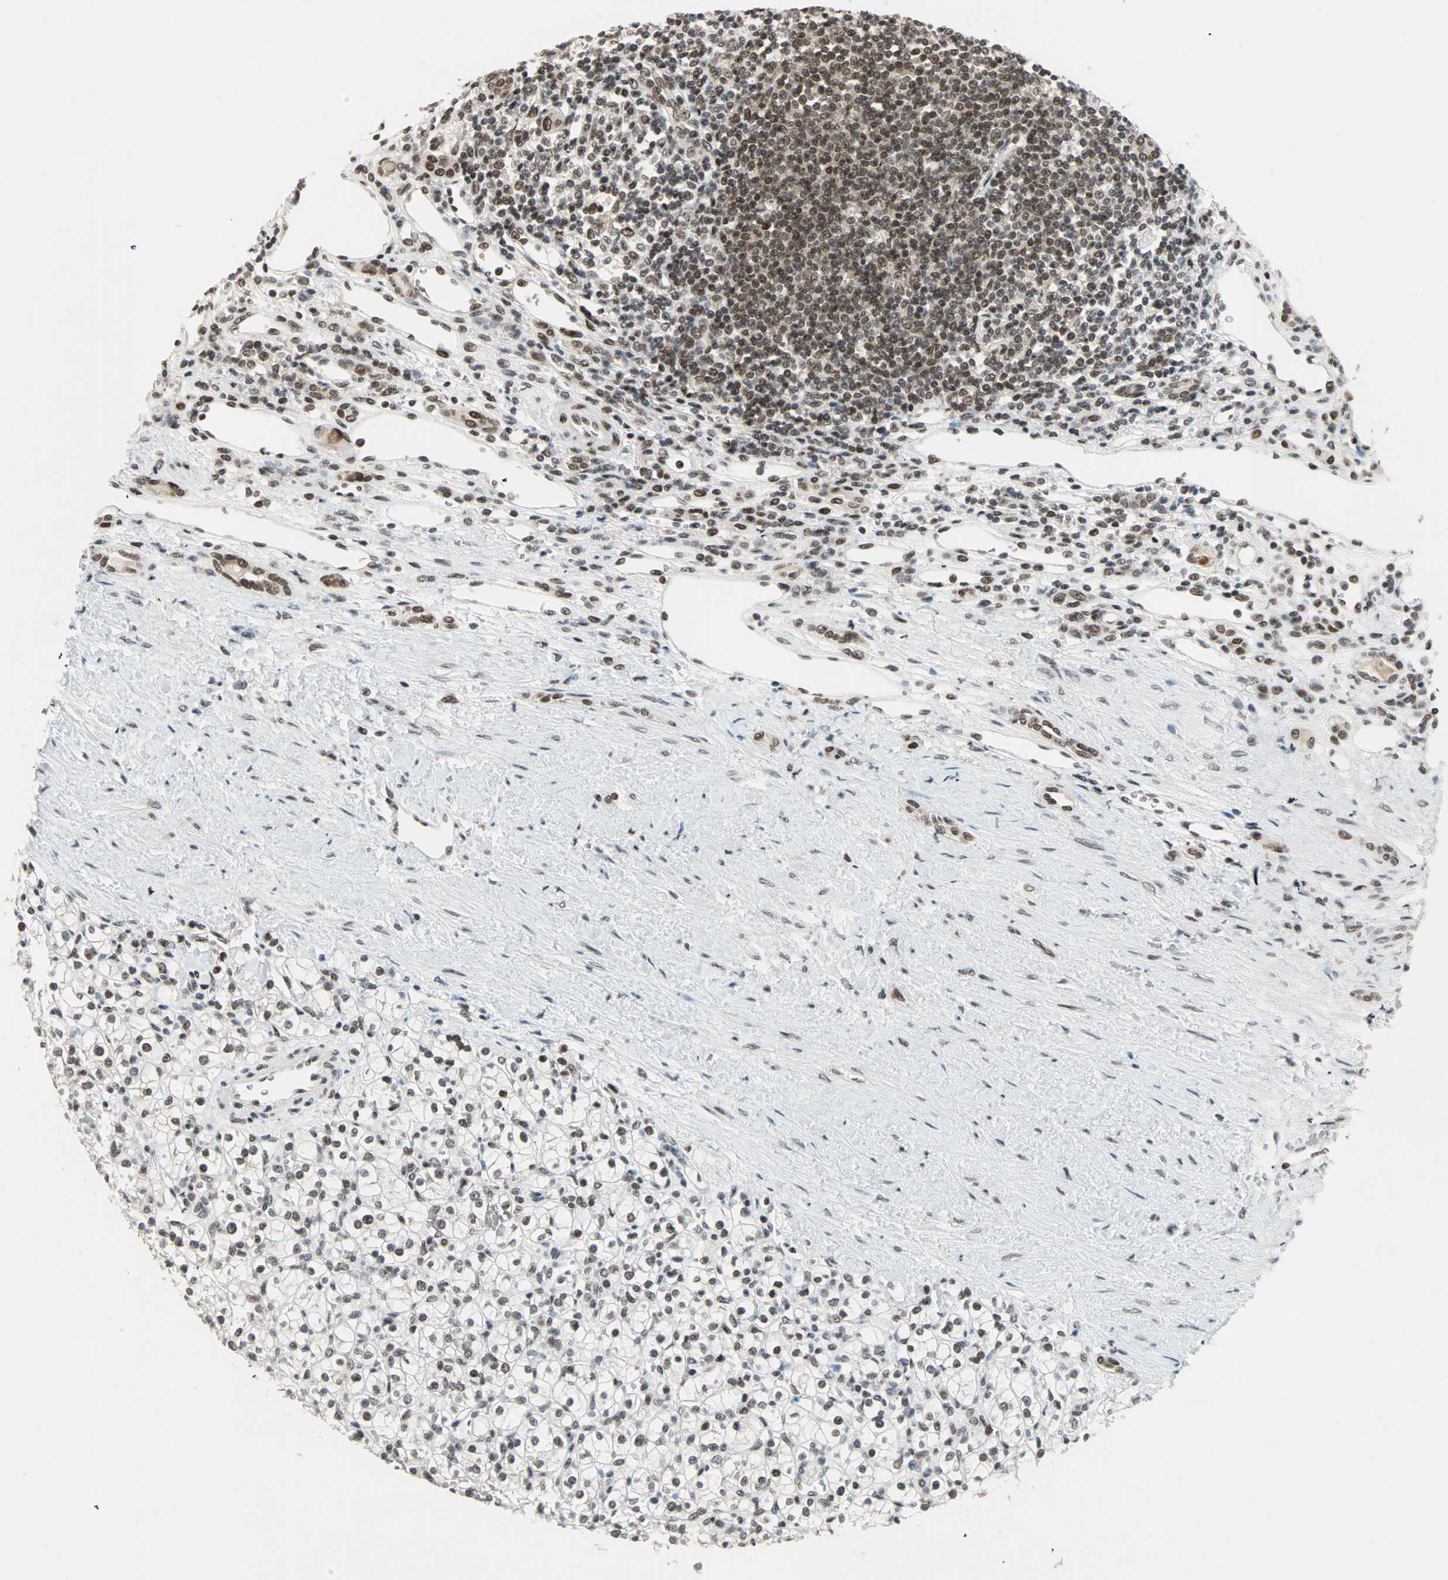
{"staining": {"intensity": "moderate", "quantity": ">75%", "location": "nuclear"}, "tissue": "renal cancer", "cell_type": "Tumor cells", "image_type": "cancer", "snomed": [{"axis": "morphology", "description": "Normal tissue, NOS"}, {"axis": "morphology", "description": "Adenocarcinoma, NOS"}, {"axis": "topography", "description": "Kidney"}], "caption": "Immunohistochemical staining of renal cancer (adenocarcinoma) exhibits medium levels of moderate nuclear expression in approximately >75% of tumor cells. (brown staining indicates protein expression, while blue staining denotes nuclei).", "gene": "MDC1", "patient": {"sex": "female", "age": 55}}